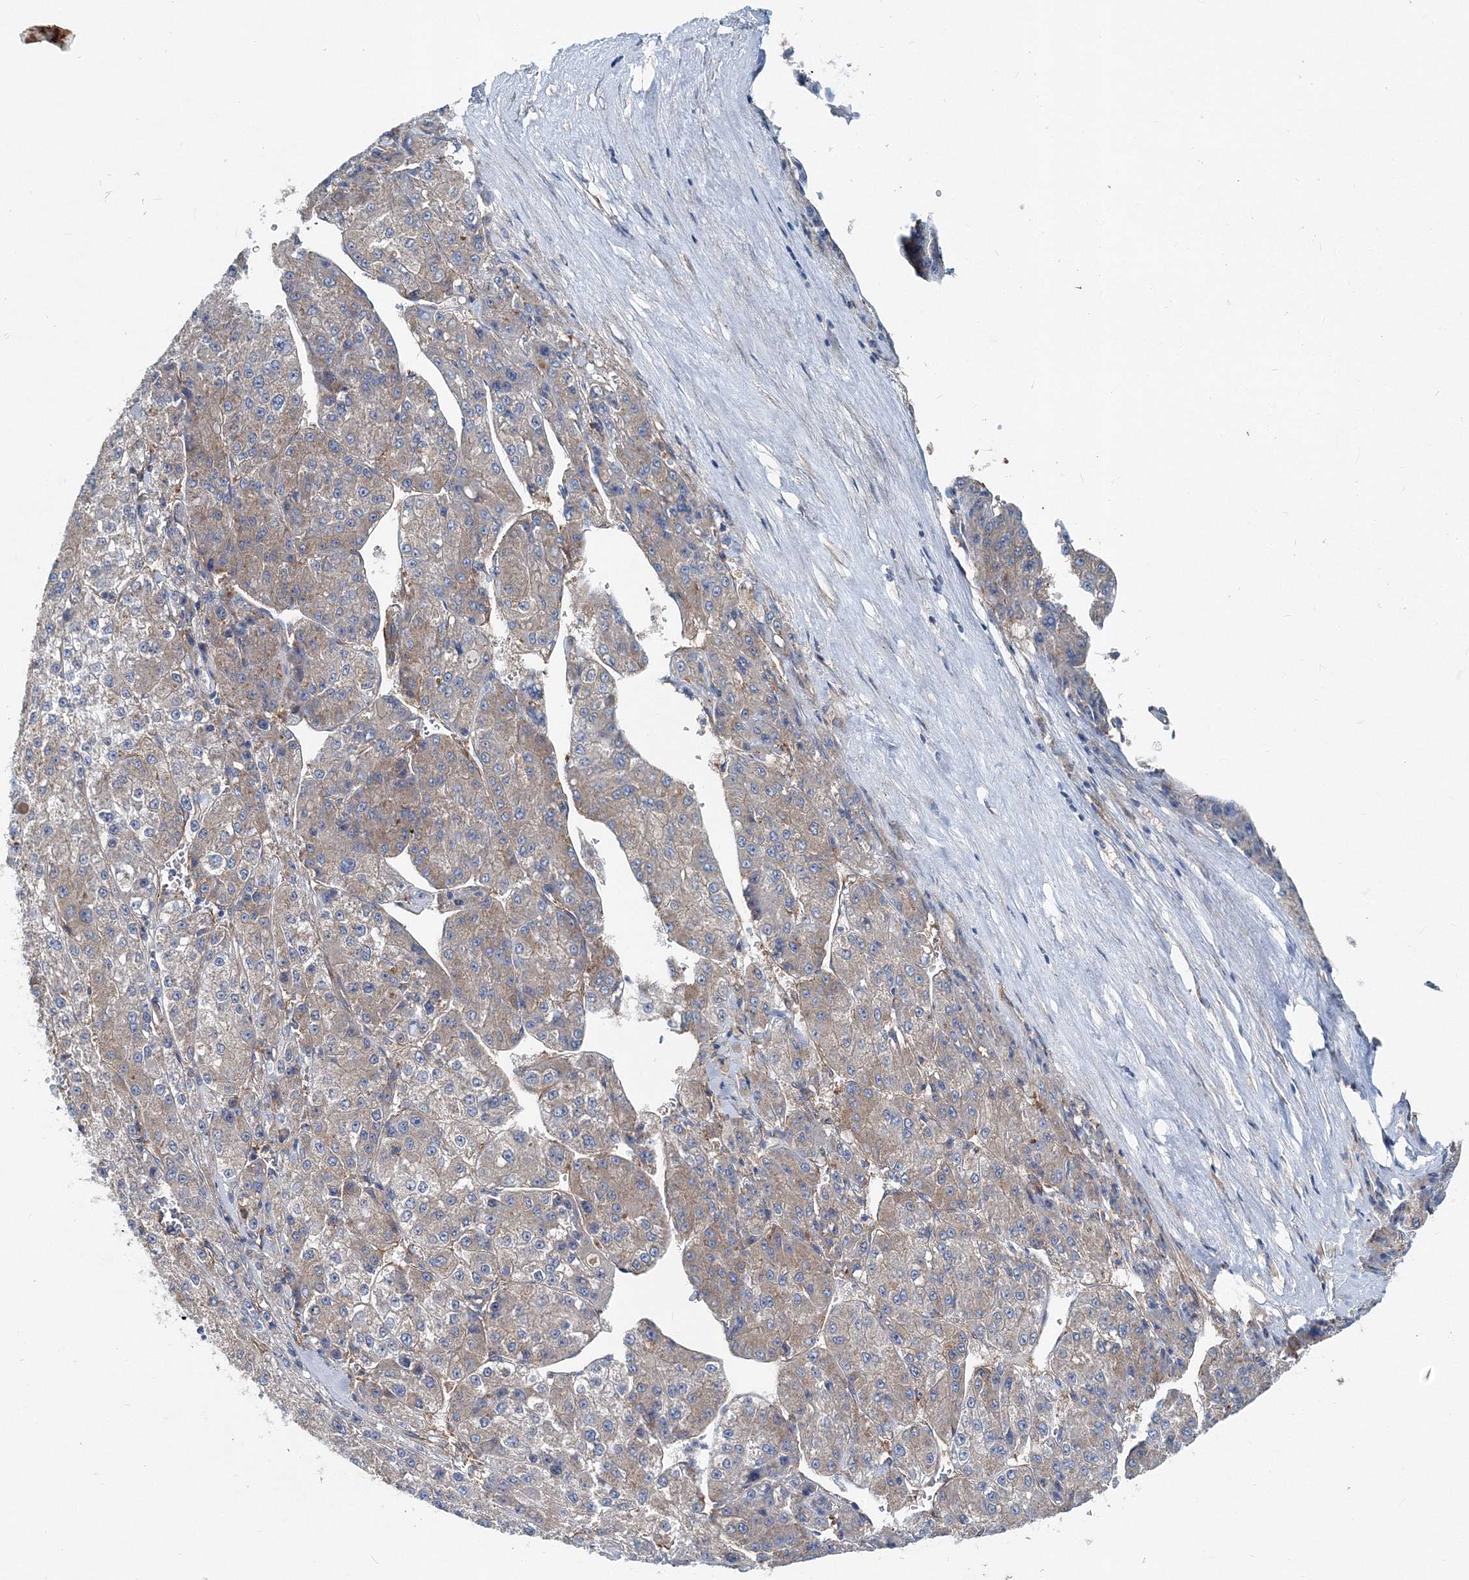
{"staining": {"intensity": "weak", "quantity": "25%-75%", "location": "cytoplasmic/membranous"}, "tissue": "liver cancer", "cell_type": "Tumor cells", "image_type": "cancer", "snomed": [{"axis": "morphology", "description": "Carcinoma, Hepatocellular, NOS"}, {"axis": "topography", "description": "Liver"}], "caption": "Protein staining reveals weak cytoplasmic/membranous positivity in approximately 25%-75% of tumor cells in liver cancer. (Brightfield microscopy of DAB IHC at high magnification).", "gene": "MPHOSPH9", "patient": {"sex": "female", "age": 73}}